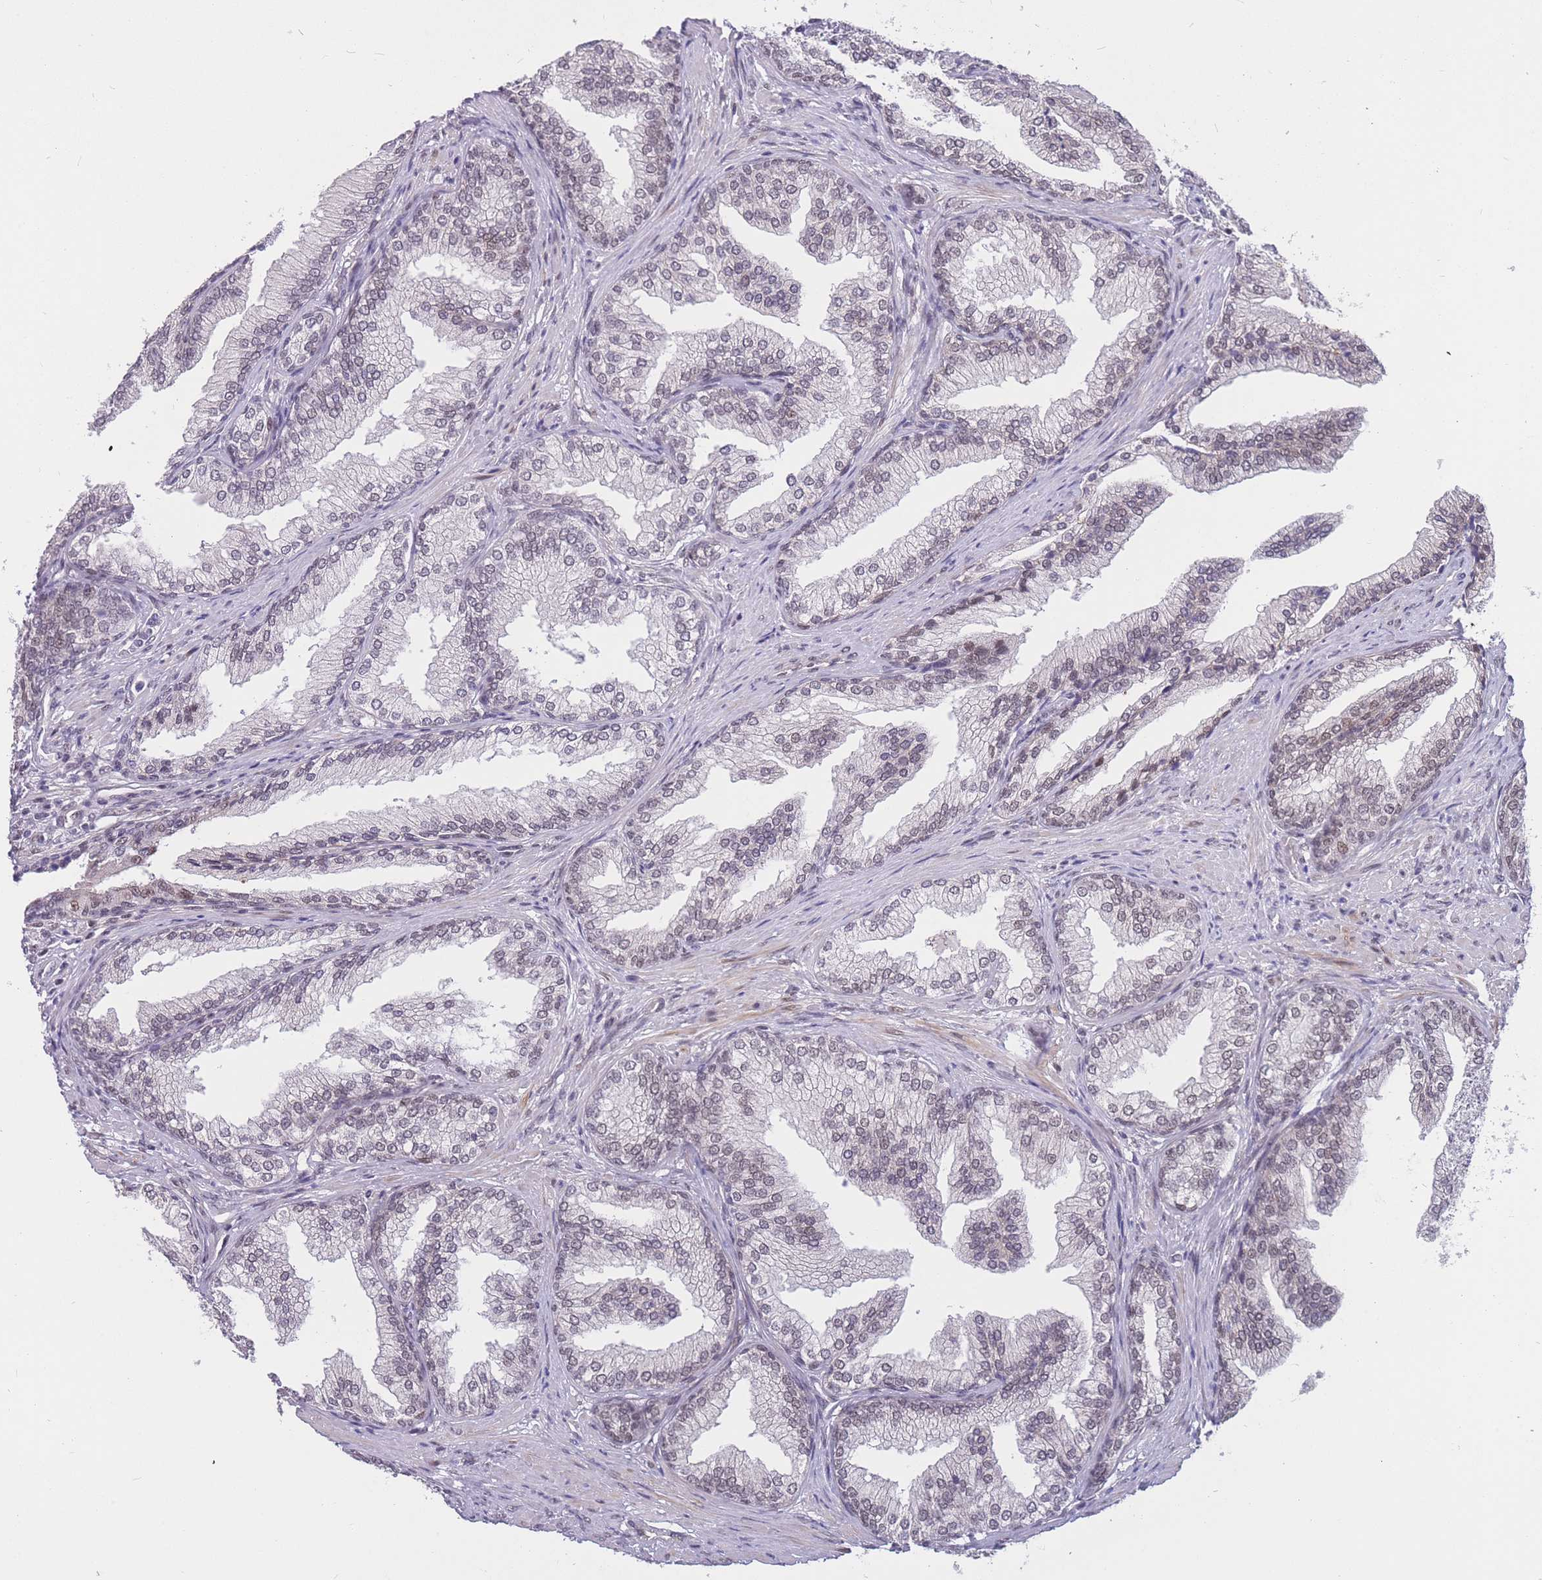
{"staining": {"intensity": "moderate", "quantity": "<25%", "location": "cytoplasmic/membranous,nuclear"}, "tissue": "prostate", "cell_type": "Glandular cells", "image_type": "normal", "snomed": [{"axis": "morphology", "description": "Normal tissue, NOS"}, {"axis": "topography", "description": "Prostate"}], "caption": "Immunohistochemical staining of normal prostate shows low levels of moderate cytoplasmic/membranous,nuclear staining in approximately <25% of glandular cells.", "gene": "BCL9L", "patient": {"sex": "male", "age": 76}}